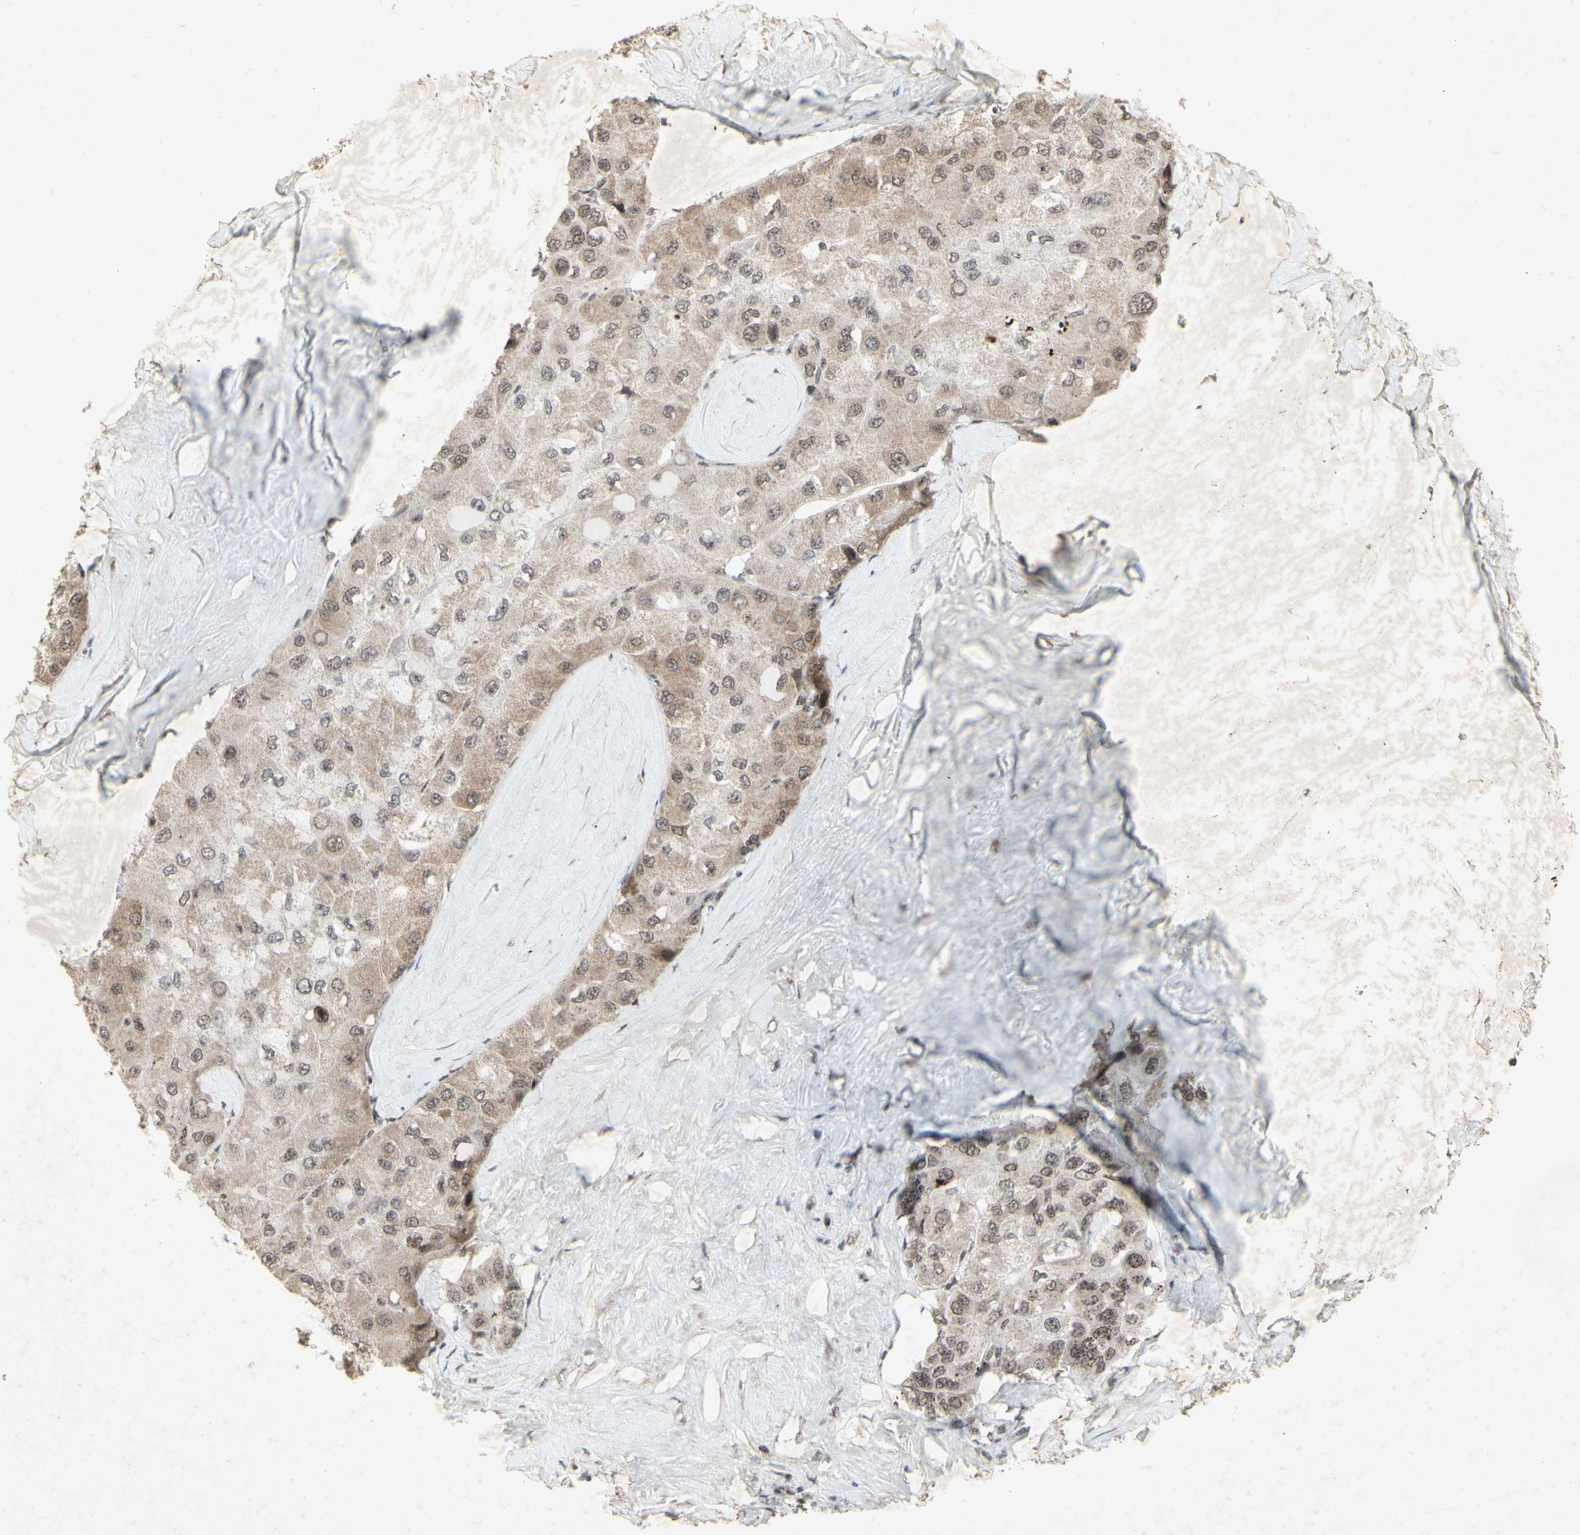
{"staining": {"intensity": "weak", "quantity": ">75%", "location": "cytoplasmic/membranous,nuclear"}, "tissue": "liver cancer", "cell_type": "Tumor cells", "image_type": "cancer", "snomed": [{"axis": "morphology", "description": "Carcinoma, Hepatocellular, NOS"}, {"axis": "topography", "description": "Liver"}], "caption": "Tumor cells reveal weak cytoplasmic/membranous and nuclear staining in about >75% of cells in liver cancer (hepatocellular carcinoma).", "gene": "CENPB", "patient": {"sex": "male", "age": 80}}